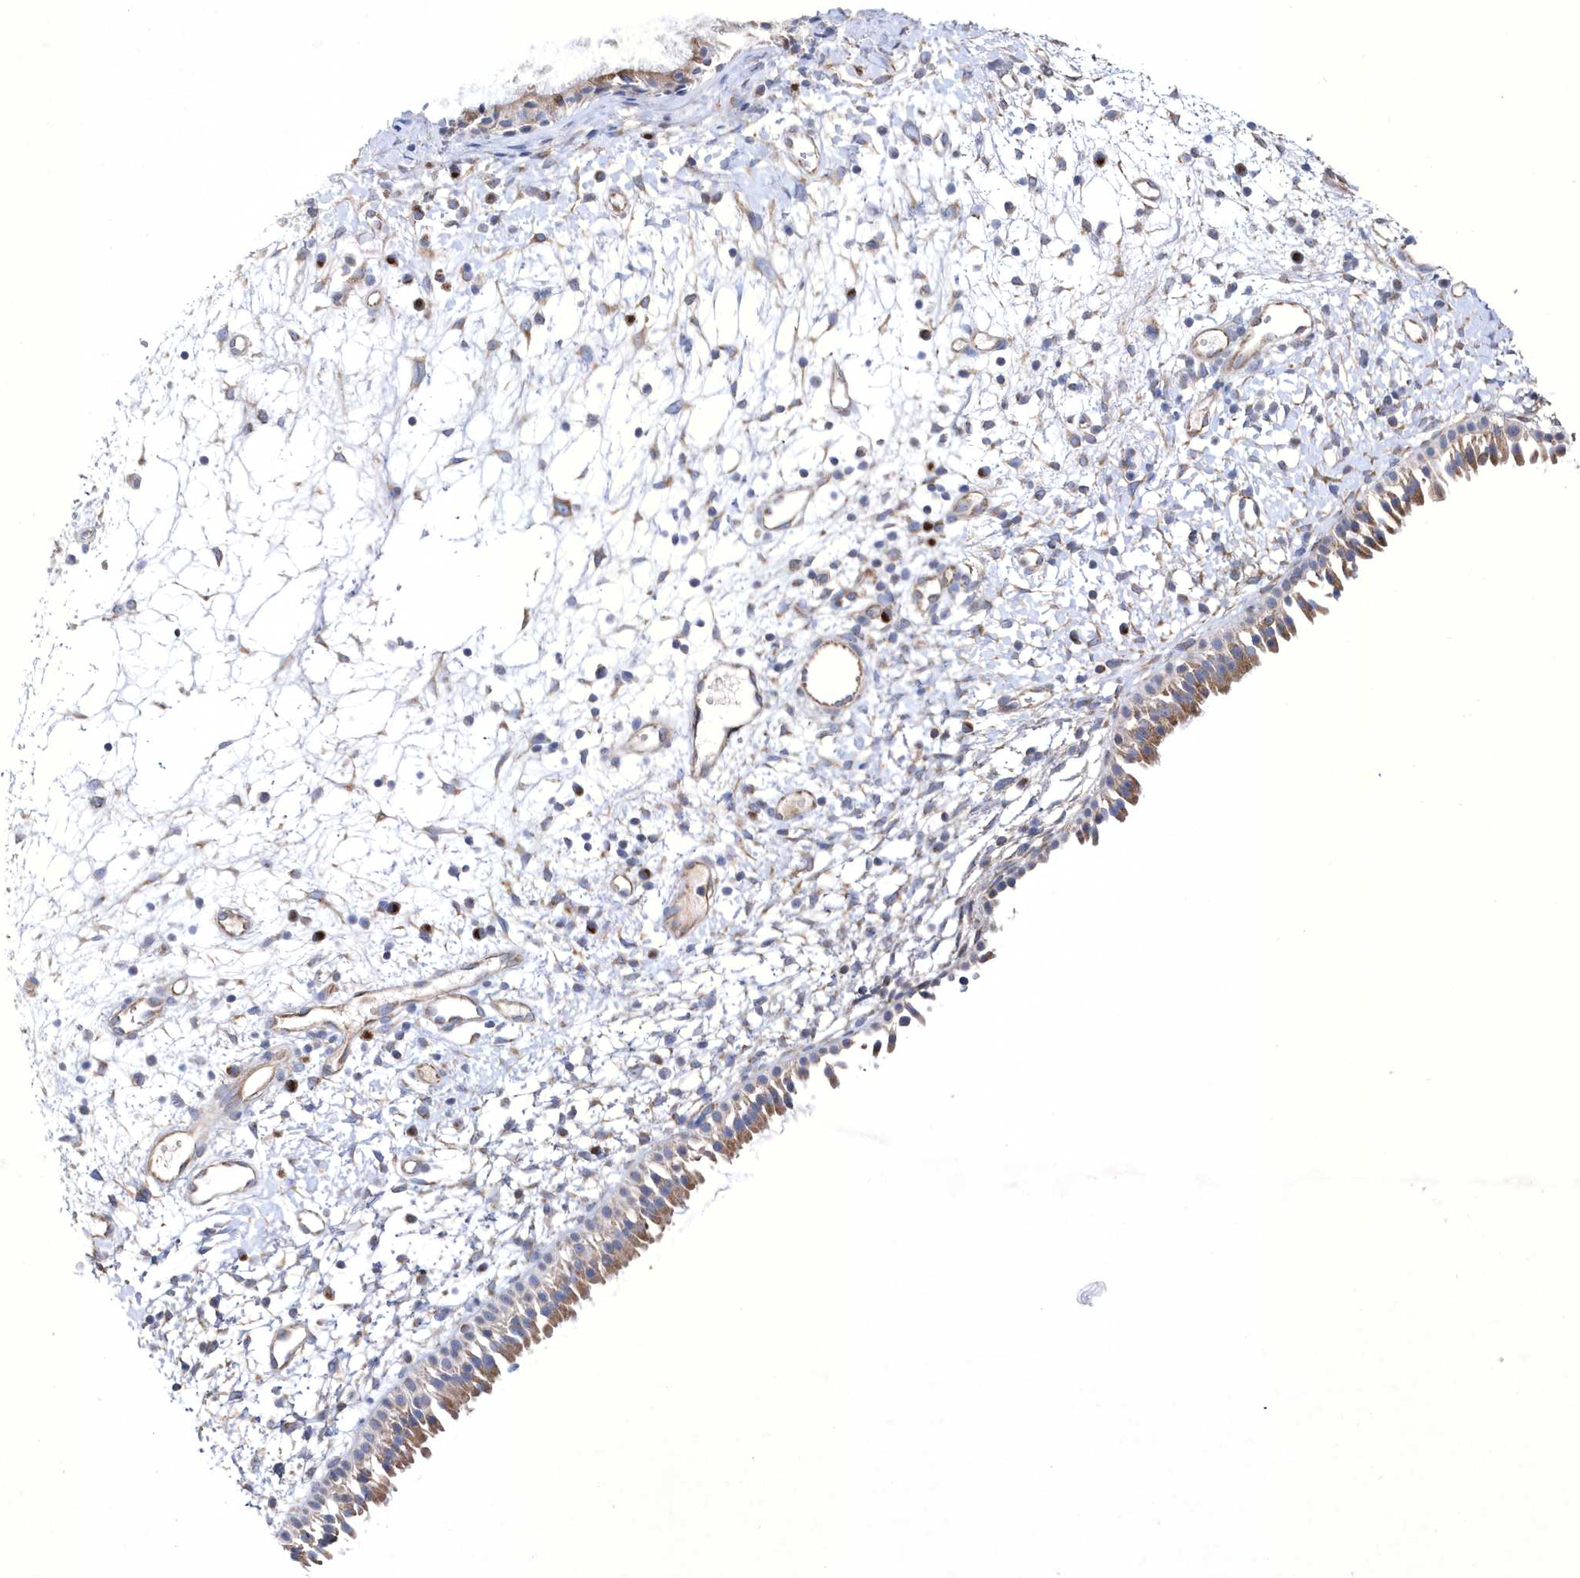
{"staining": {"intensity": "moderate", "quantity": ">75%", "location": "cytoplasmic/membranous"}, "tissue": "nasopharynx", "cell_type": "Respiratory epithelial cells", "image_type": "normal", "snomed": [{"axis": "morphology", "description": "Normal tissue, NOS"}, {"axis": "topography", "description": "Nasopharynx"}], "caption": "Nasopharynx stained for a protein (brown) reveals moderate cytoplasmic/membranous positive positivity in approximately >75% of respiratory epithelial cells.", "gene": "METTL8", "patient": {"sex": "male", "age": 22}}